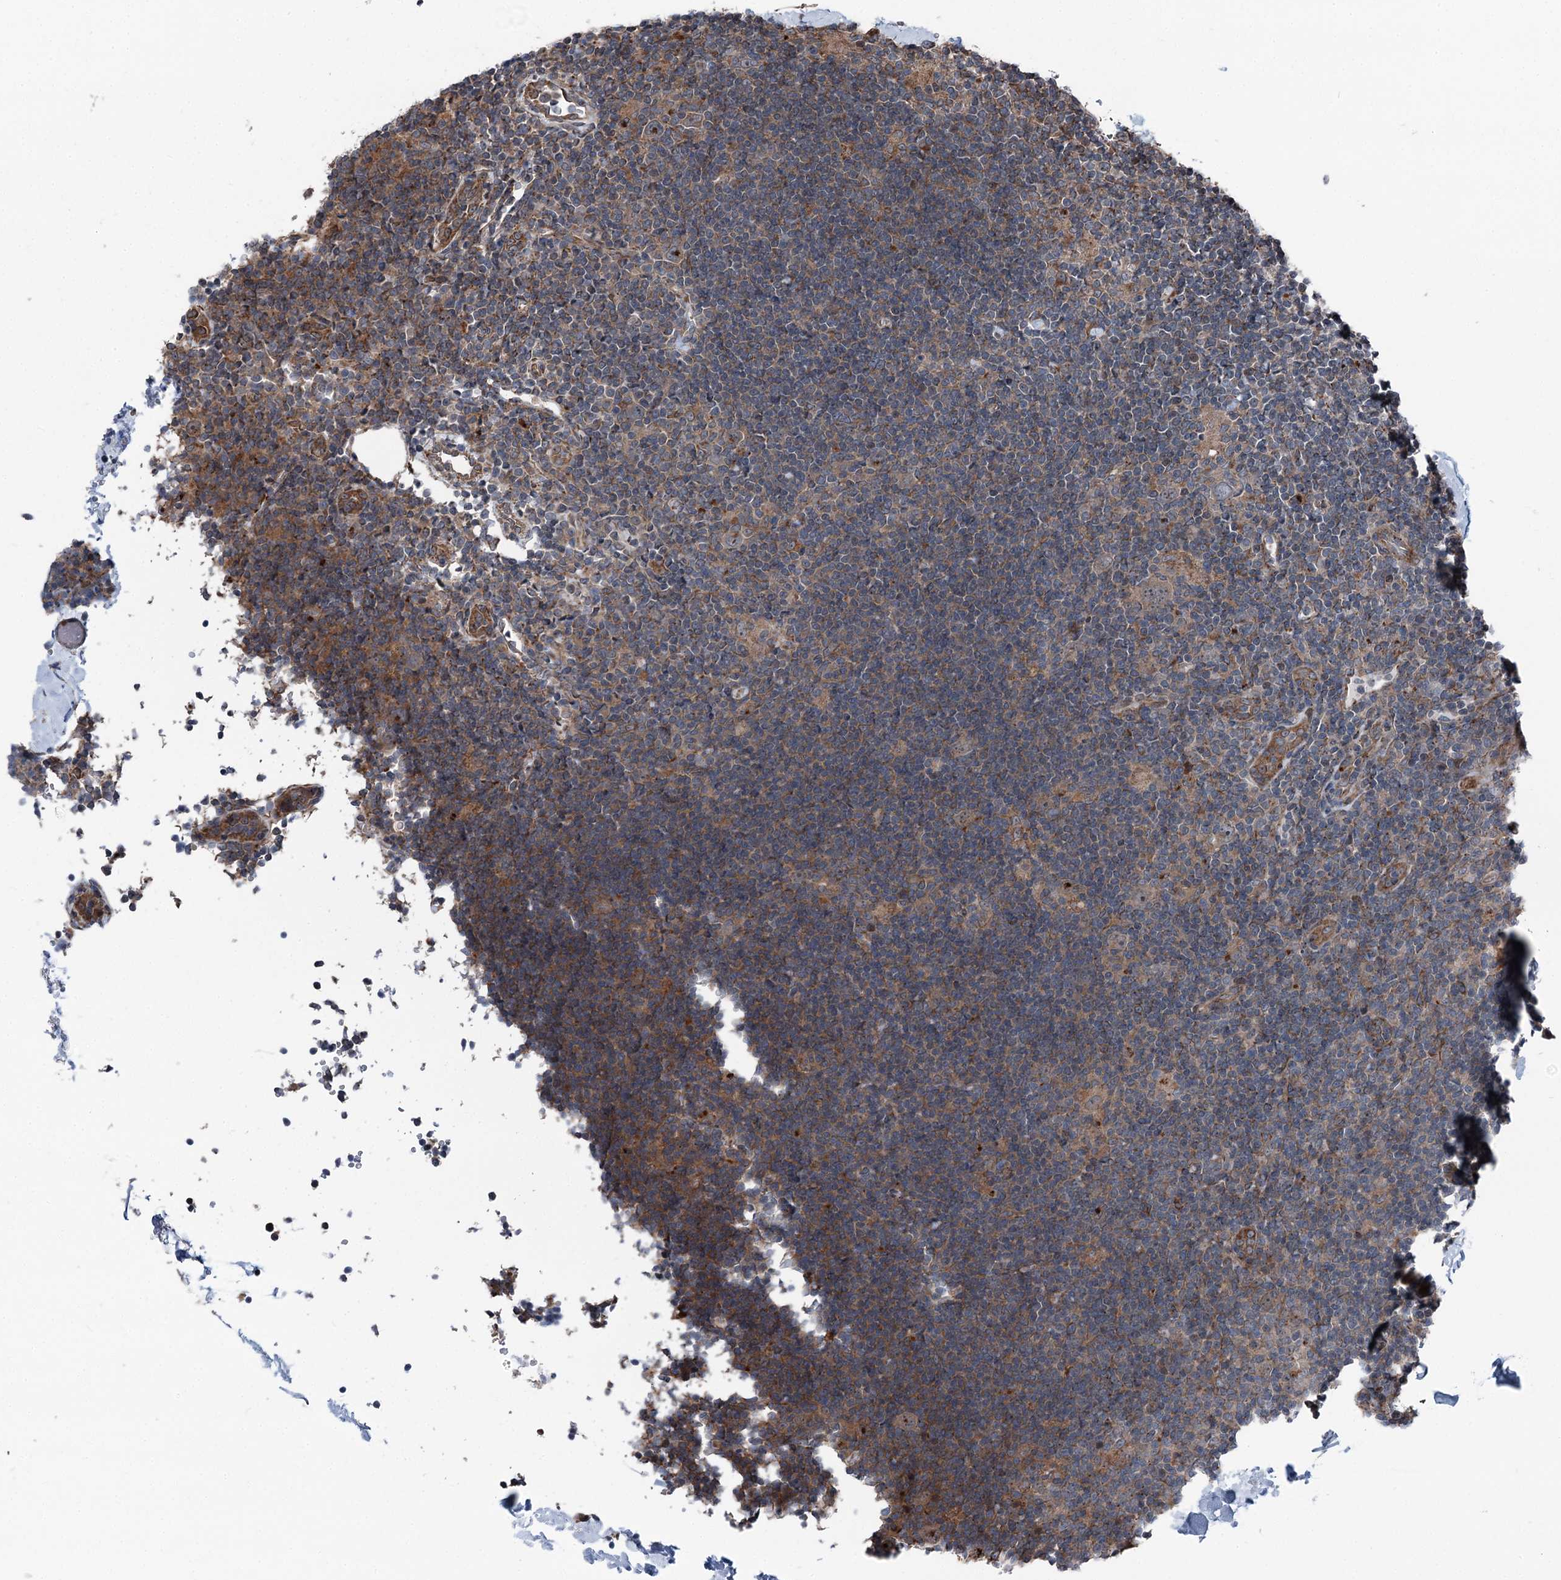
{"staining": {"intensity": "moderate", "quantity": "<25%", "location": "cytoplasmic/membranous"}, "tissue": "lymphoma", "cell_type": "Tumor cells", "image_type": "cancer", "snomed": [{"axis": "morphology", "description": "Hodgkin's disease, NOS"}, {"axis": "topography", "description": "Lymph node"}], "caption": "Immunohistochemistry (DAB) staining of human lymphoma demonstrates moderate cytoplasmic/membranous protein positivity in approximately <25% of tumor cells.", "gene": "POLR1D", "patient": {"sex": "female", "age": 57}}